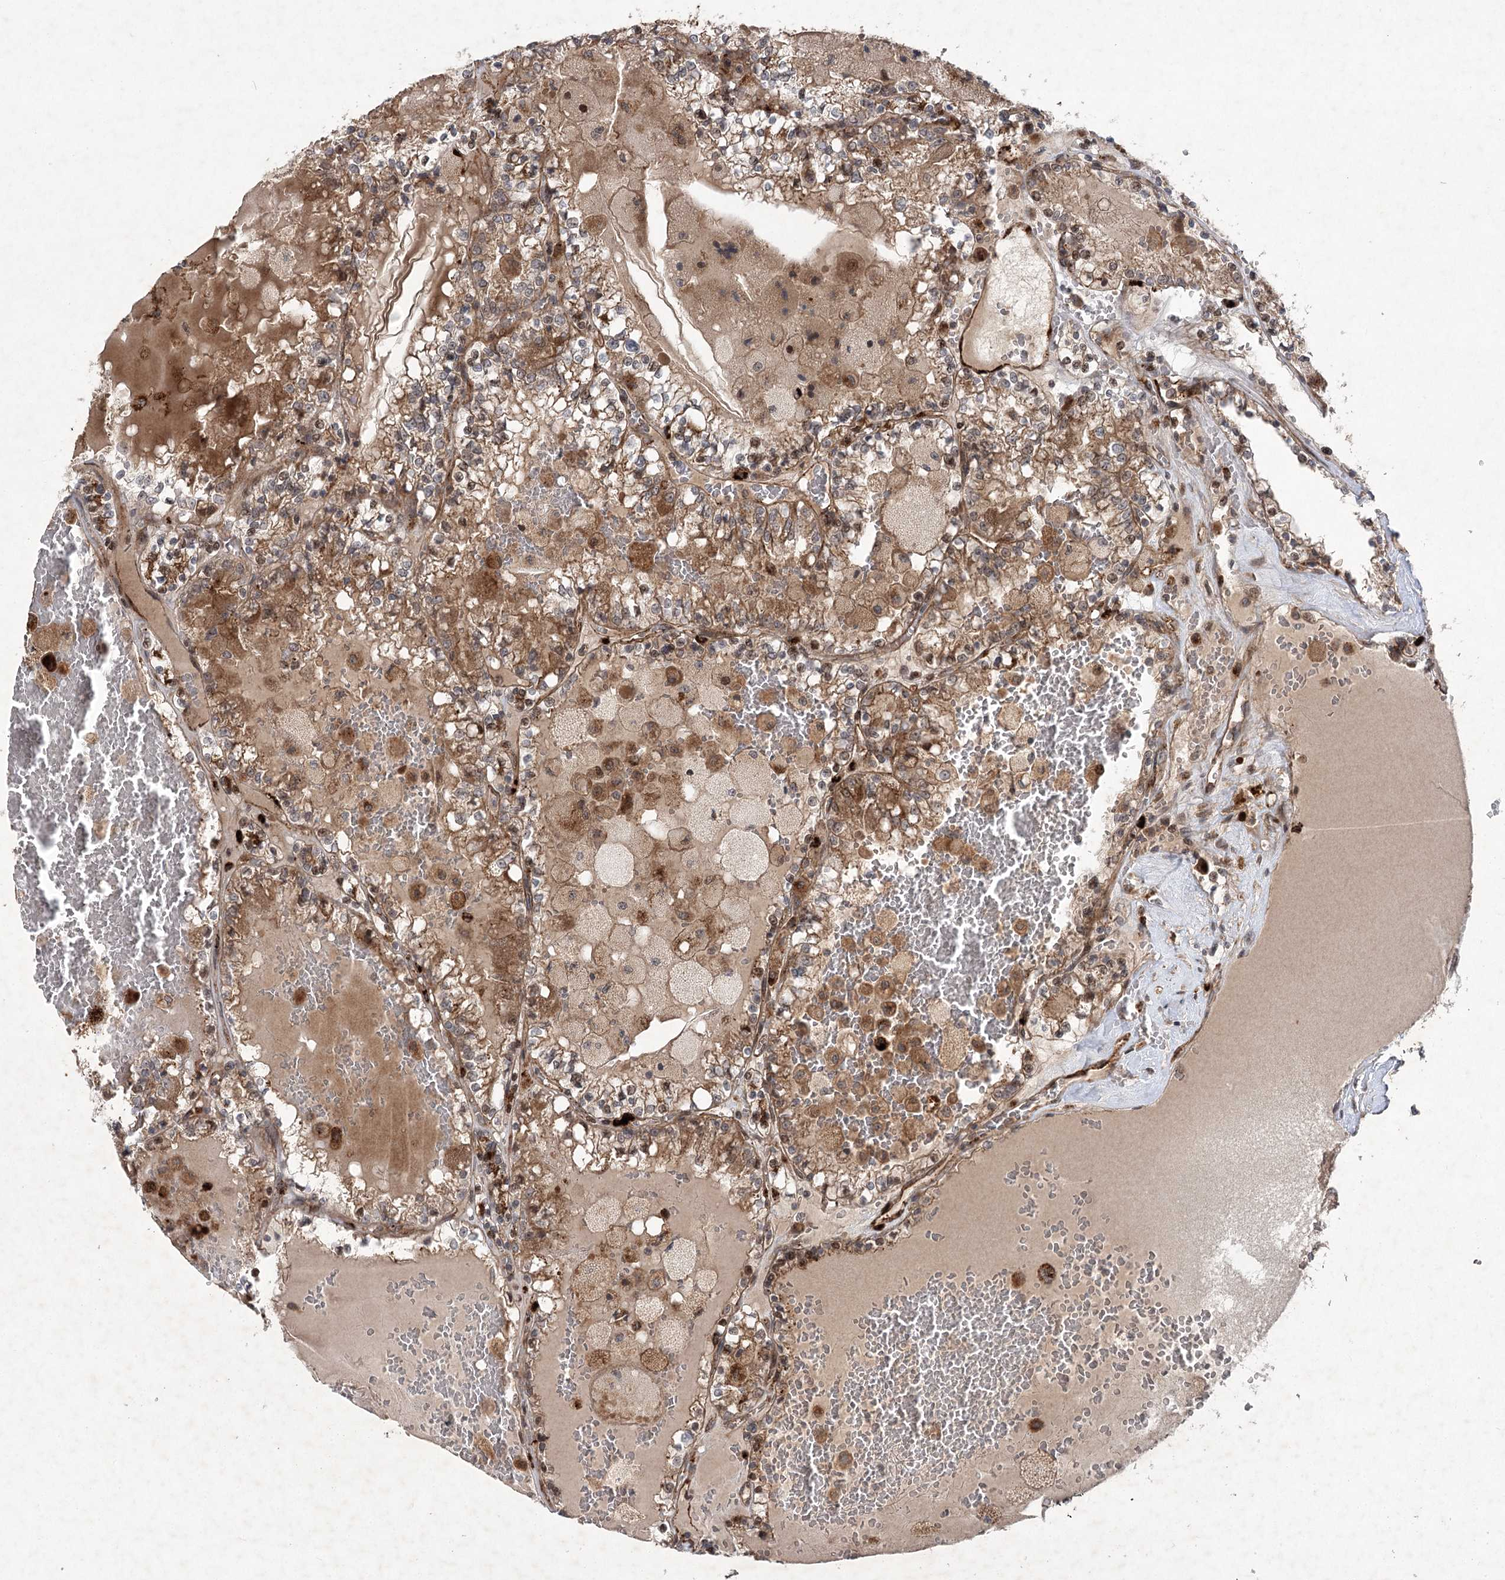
{"staining": {"intensity": "moderate", "quantity": ">75%", "location": "cytoplasmic/membranous"}, "tissue": "renal cancer", "cell_type": "Tumor cells", "image_type": "cancer", "snomed": [{"axis": "morphology", "description": "Adenocarcinoma, NOS"}, {"axis": "topography", "description": "Kidney"}], "caption": "This micrograph displays renal cancer stained with IHC to label a protein in brown. The cytoplasmic/membranous of tumor cells show moderate positivity for the protein. Nuclei are counter-stained blue.", "gene": "METTL24", "patient": {"sex": "female", "age": 56}}